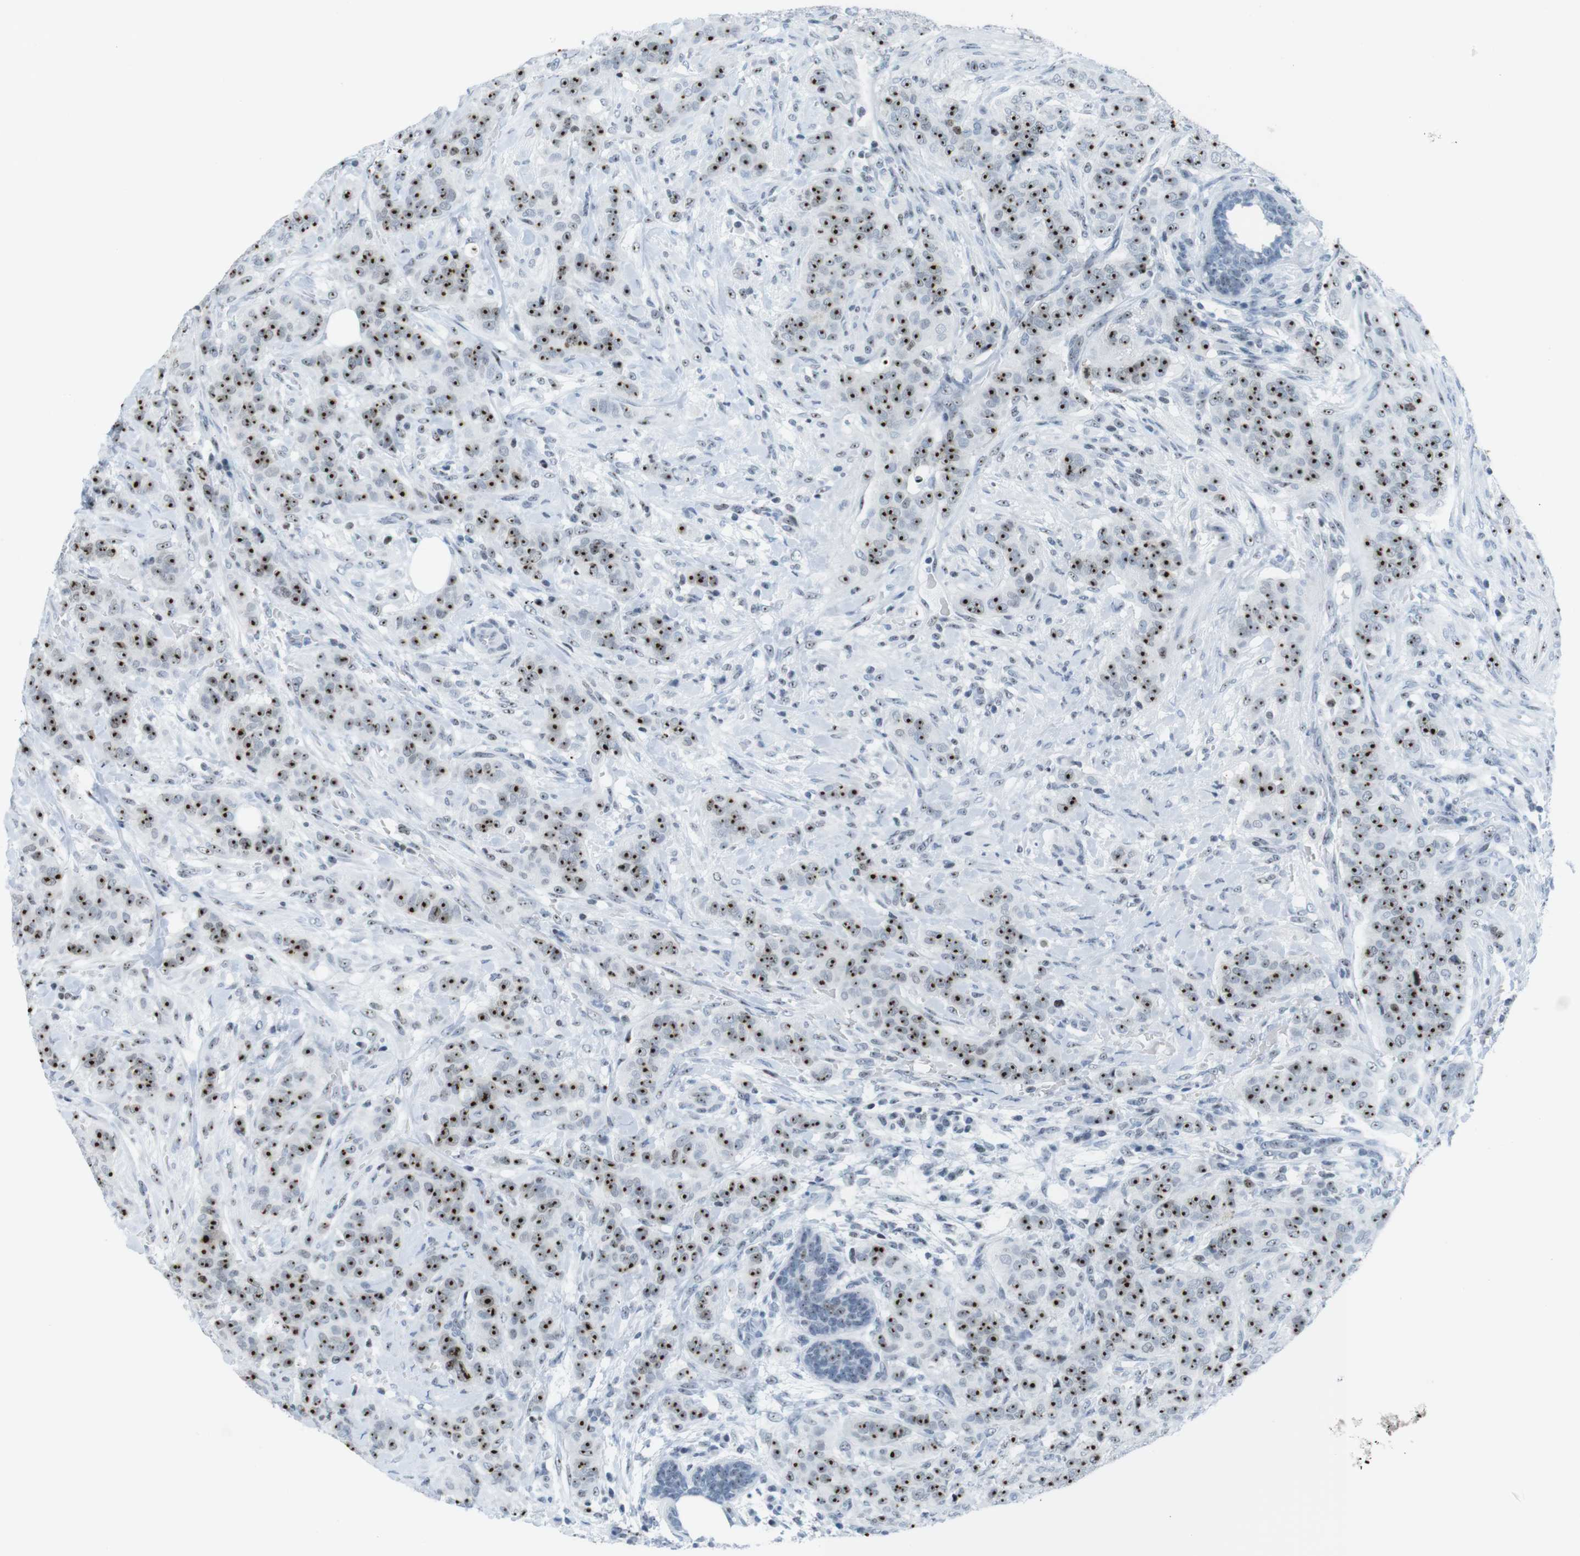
{"staining": {"intensity": "strong", "quantity": ">75%", "location": "nuclear"}, "tissue": "breast cancer", "cell_type": "Tumor cells", "image_type": "cancer", "snomed": [{"axis": "morphology", "description": "Normal tissue, NOS"}, {"axis": "morphology", "description": "Duct carcinoma"}, {"axis": "topography", "description": "Breast"}], "caption": "About >75% of tumor cells in breast intraductal carcinoma show strong nuclear protein positivity as visualized by brown immunohistochemical staining.", "gene": "NIFK", "patient": {"sex": "female", "age": 40}}